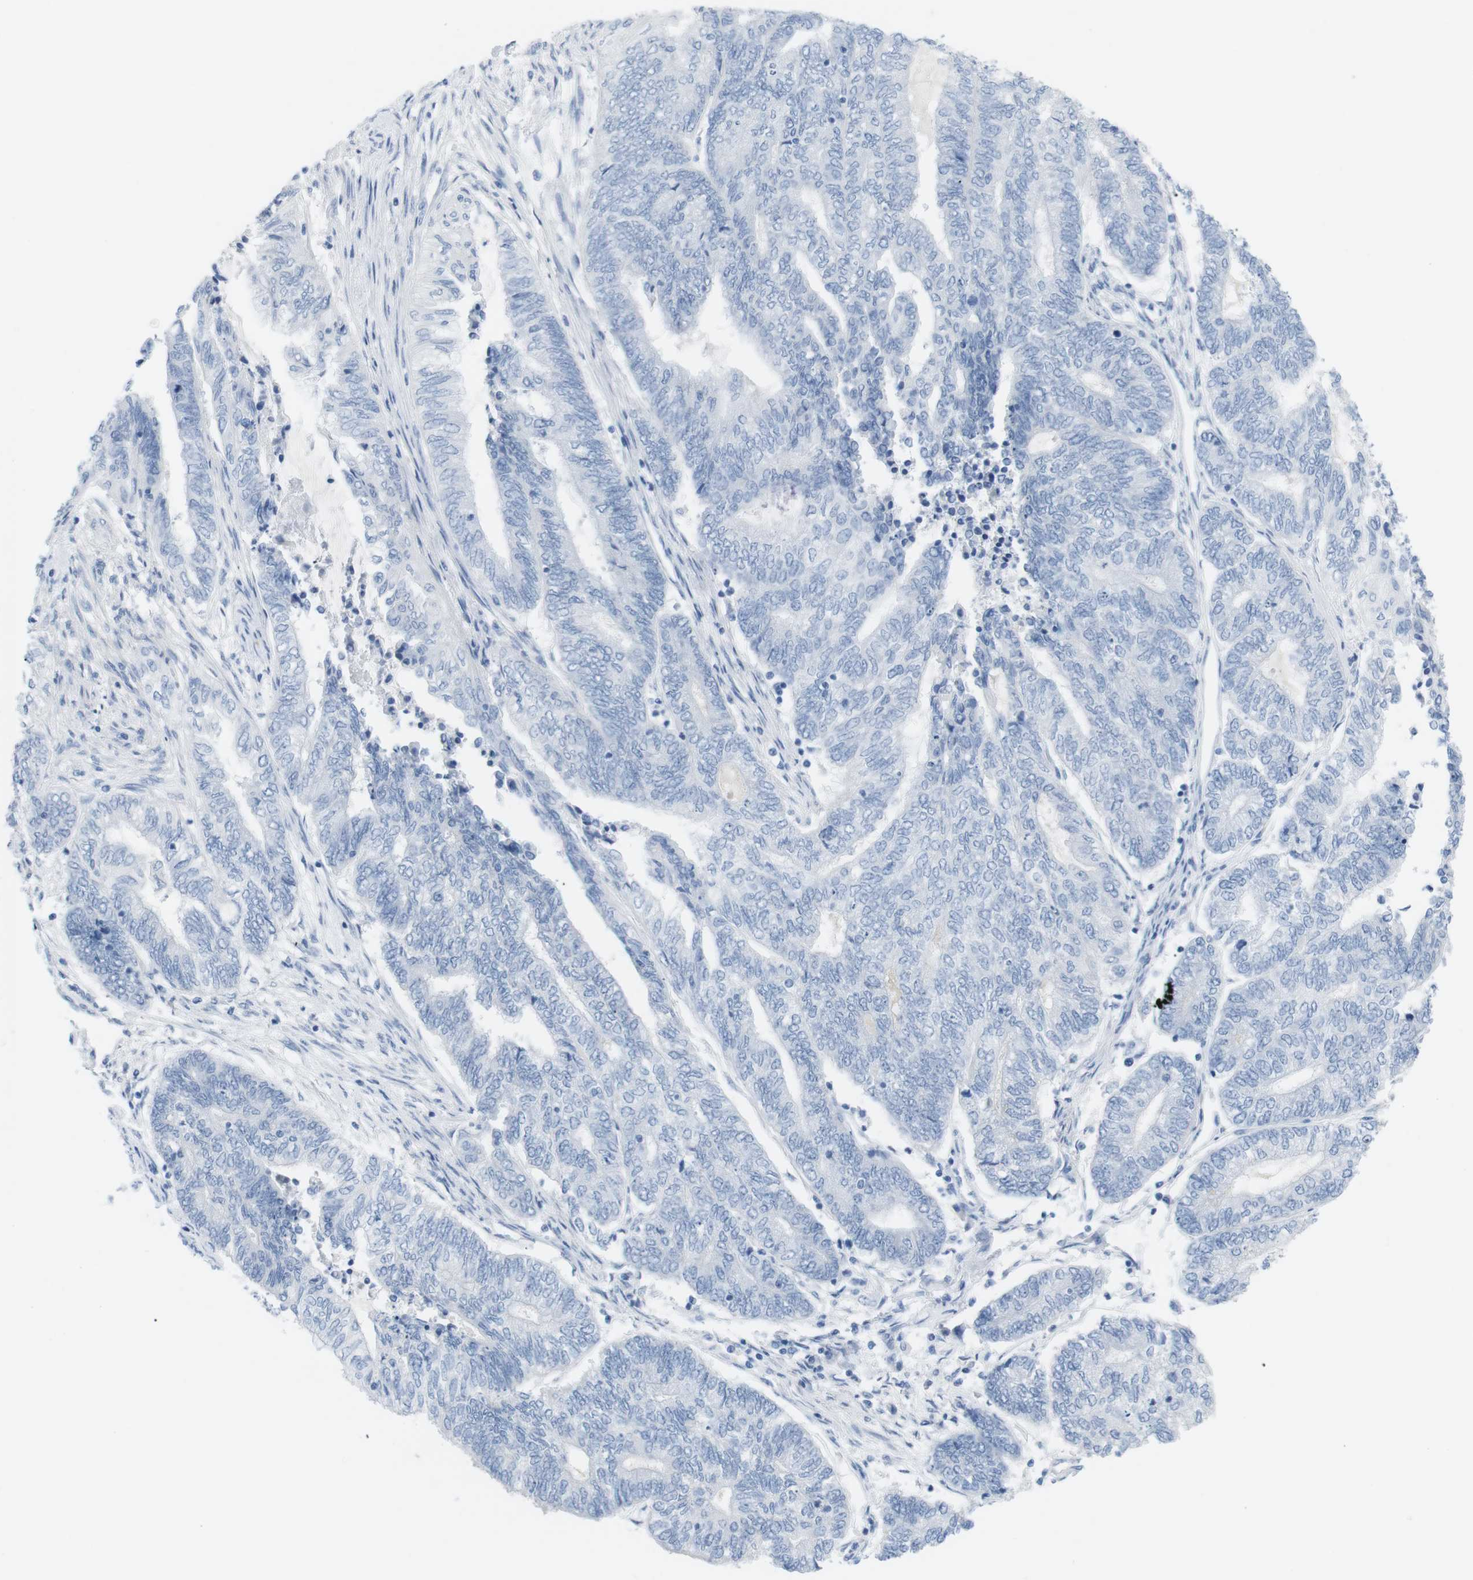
{"staining": {"intensity": "negative", "quantity": "none", "location": "none"}, "tissue": "endometrial cancer", "cell_type": "Tumor cells", "image_type": "cancer", "snomed": [{"axis": "morphology", "description": "Adenocarcinoma, NOS"}, {"axis": "topography", "description": "Uterus"}, {"axis": "topography", "description": "Endometrium"}], "caption": "This is an IHC histopathology image of endometrial cancer. There is no expression in tumor cells.", "gene": "HBG2", "patient": {"sex": "female", "age": 70}}